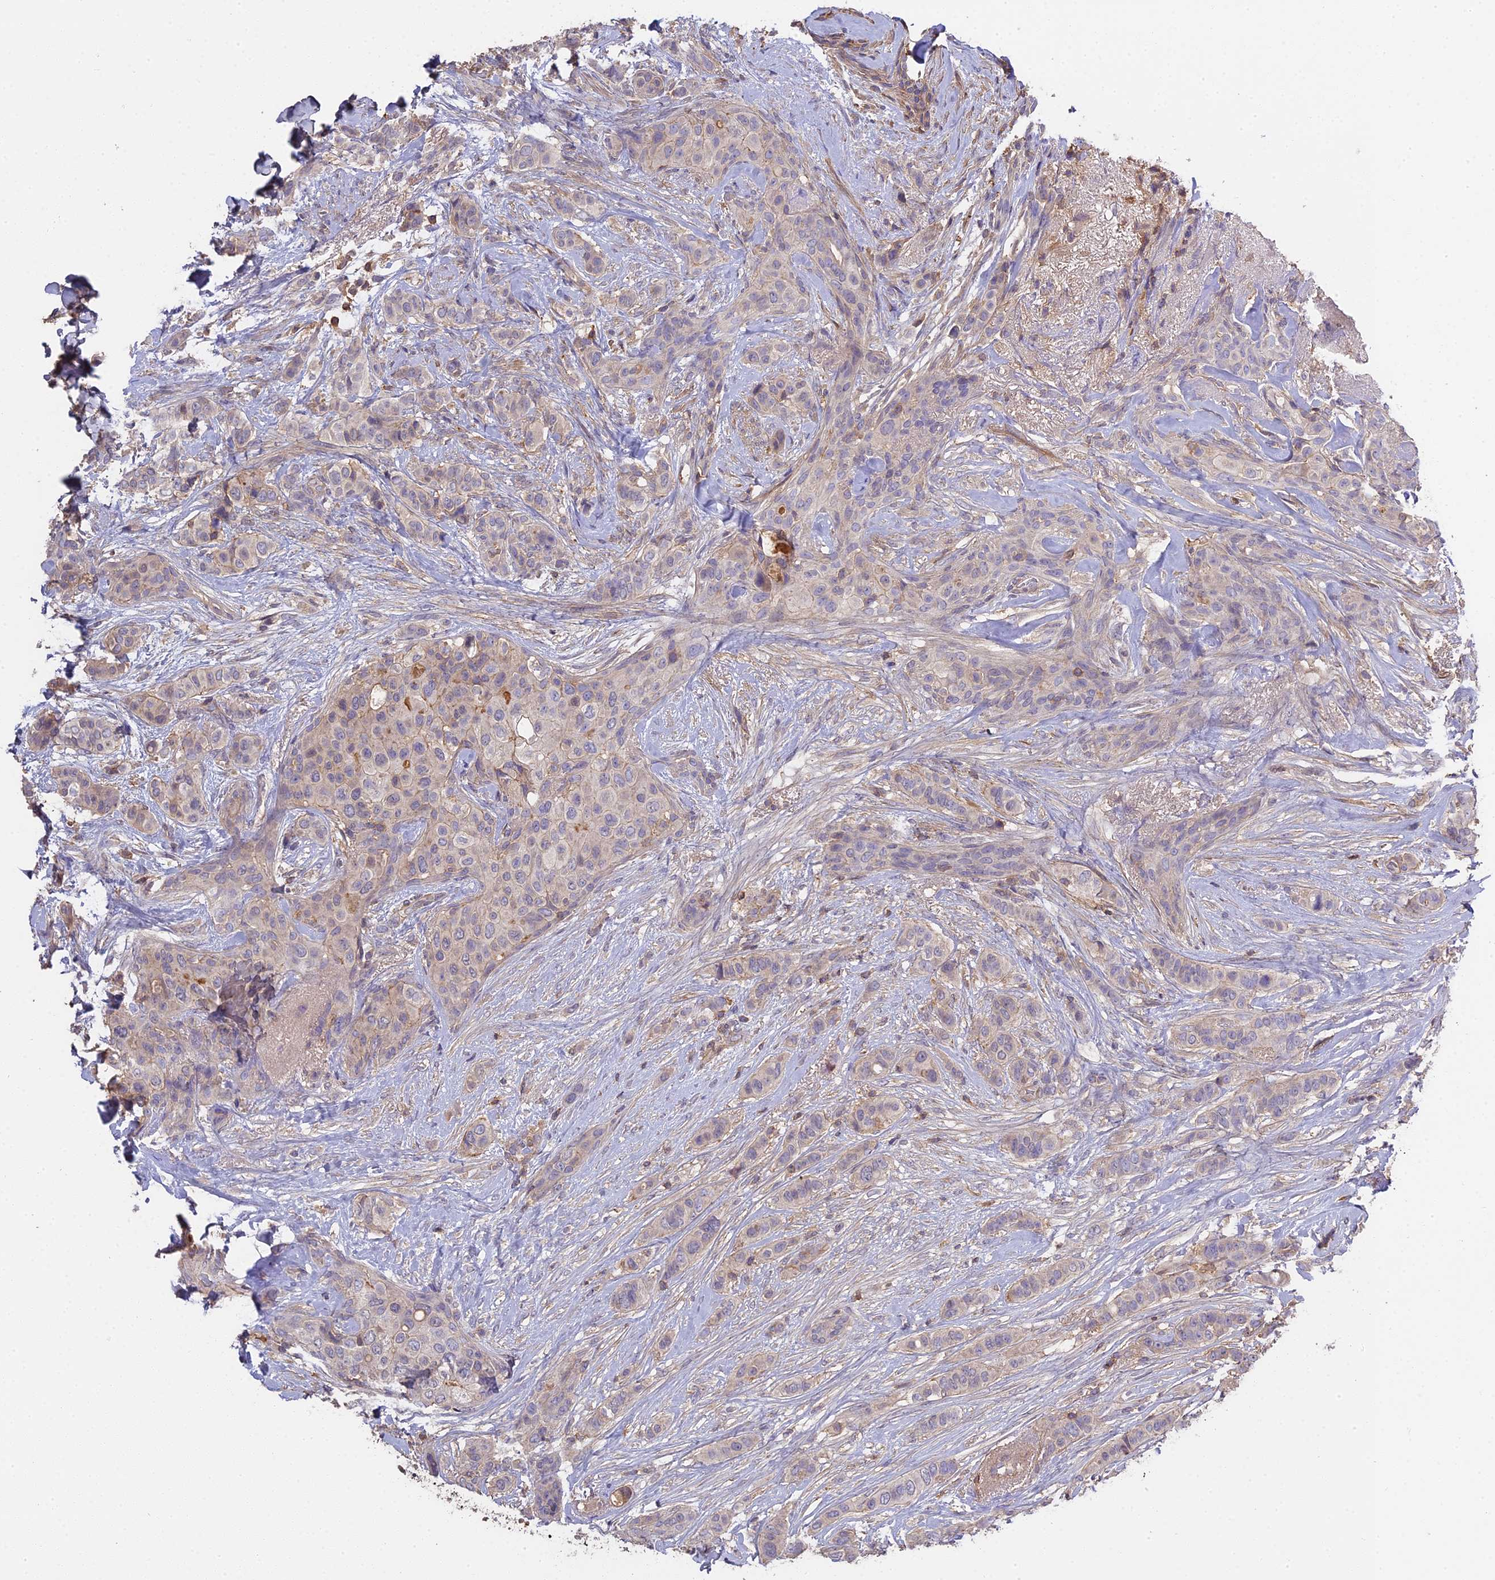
{"staining": {"intensity": "weak", "quantity": "<25%", "location": "cytoplasmic/membranous"}, "tissue": "breast cancer", "cell_type": "Tumor cells", "image_type": "cancer", "snomed": [{"axis": "morphology", "description": "Lobular carcinoma"}, {"axis": "topography", "description": "Breast"}], "caption": "There is no significant positivity in tumor cells of breast cancer (lobular carcinoma). (DAB (3,3'-diaminobenzidine) immunohistochemistry (IHC) visualized using brightfield microscopy, high magnification).", "gene": "CFAP119", "patient": {"sex": "female", "age": 51}}